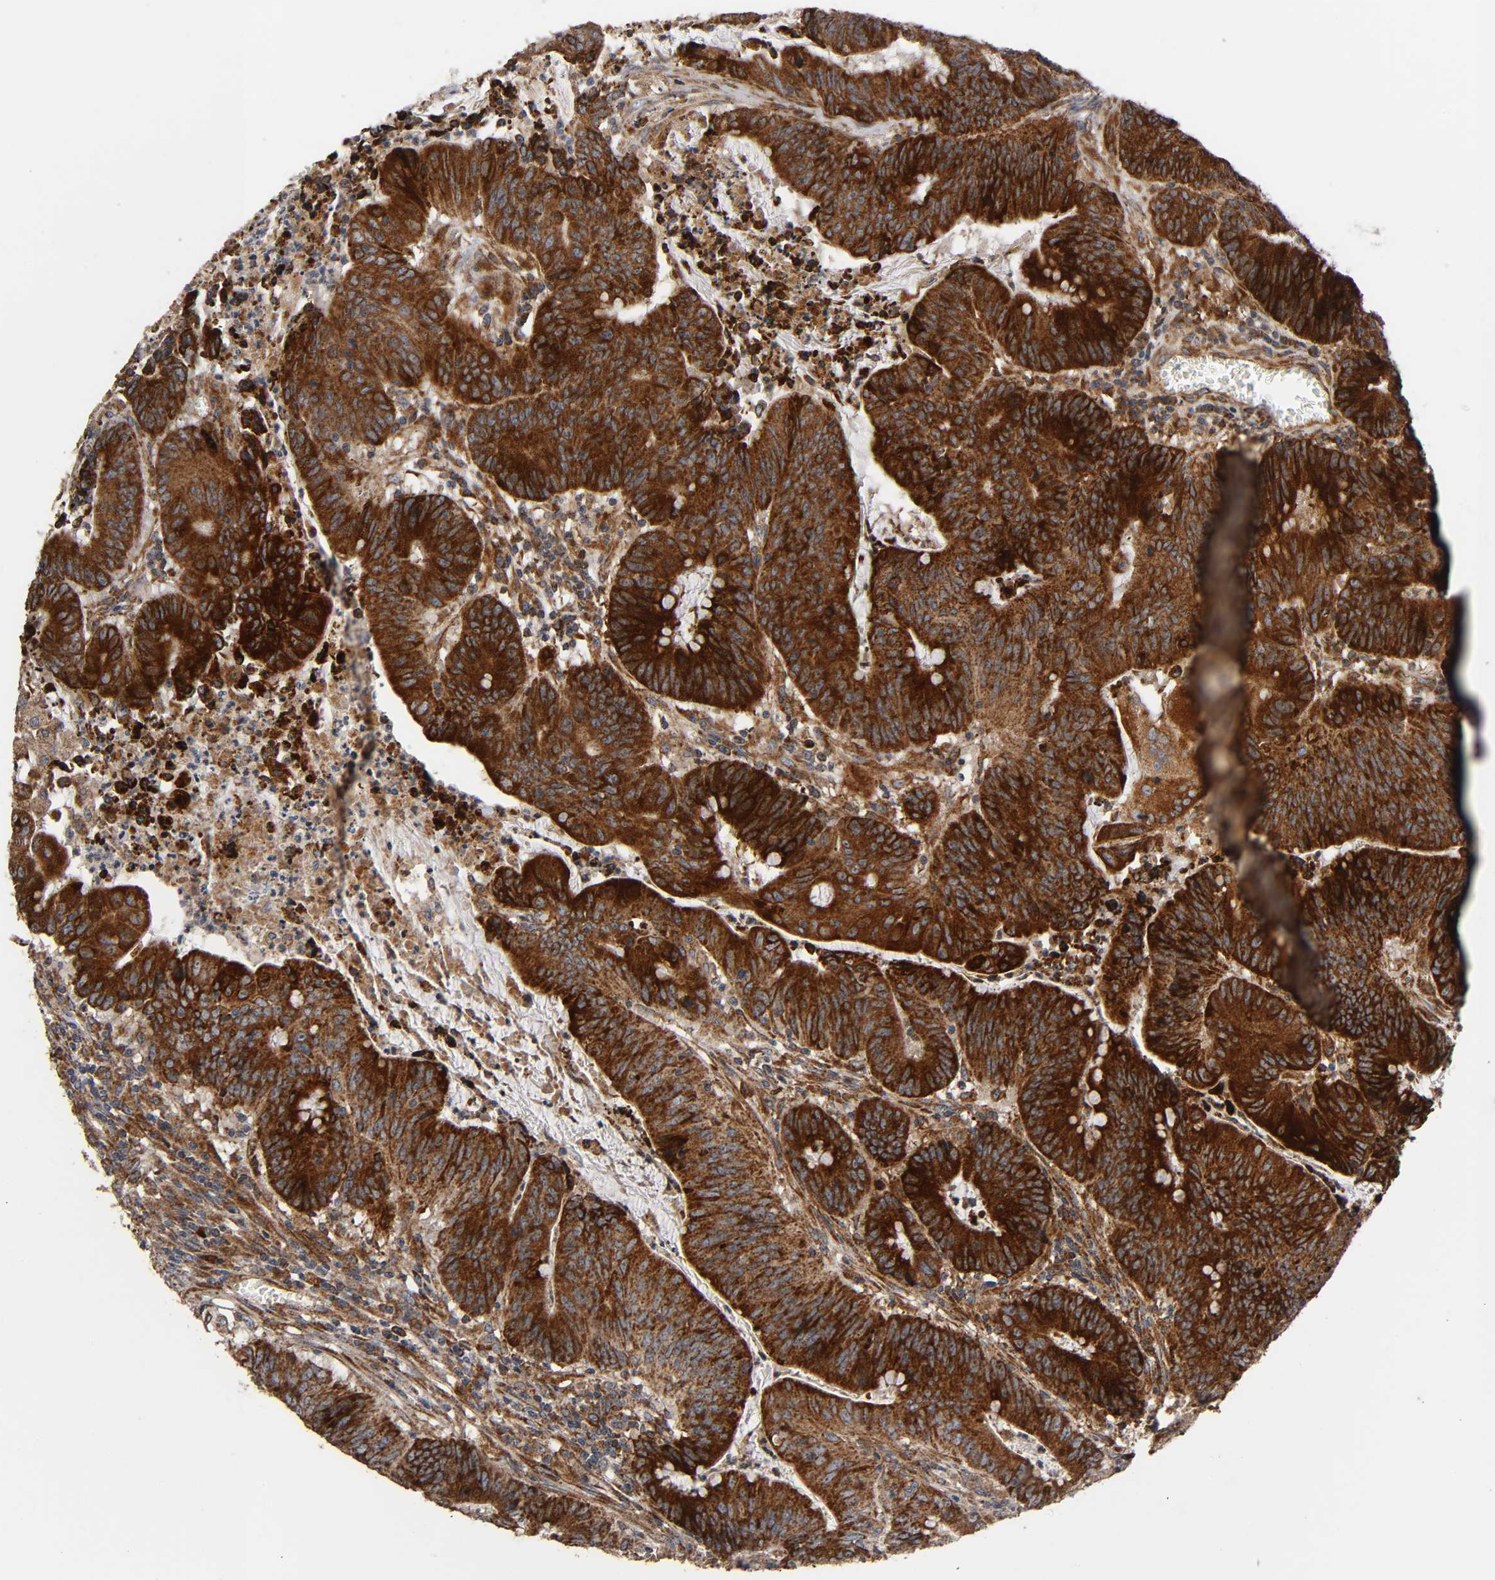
{"staining": {"intensity": "strong", "quantity": "25%-75%", "location": "cytoplasmic/membranous"}, "tissue": "colorectal cancer", "cell_type": "Tumor cells", "image_type": "cancer", "snomed": [{"axis": "morphology", "description": "Adenocarcinoma, NOS"}, {"axis": "topography", "description": "Colon"}], "caption": "A photomicrograph of human colorectal cancer stained for a protein demonstrates strong cytoplasmic/membranous brown staining in tumor cells. (Stains: DAB in brown, nuclei in blue, Microscopy: brightfield microscopy at high magnification).", "gene": "MAP3K1", "patient": {"sex": "male", "age": 45}}